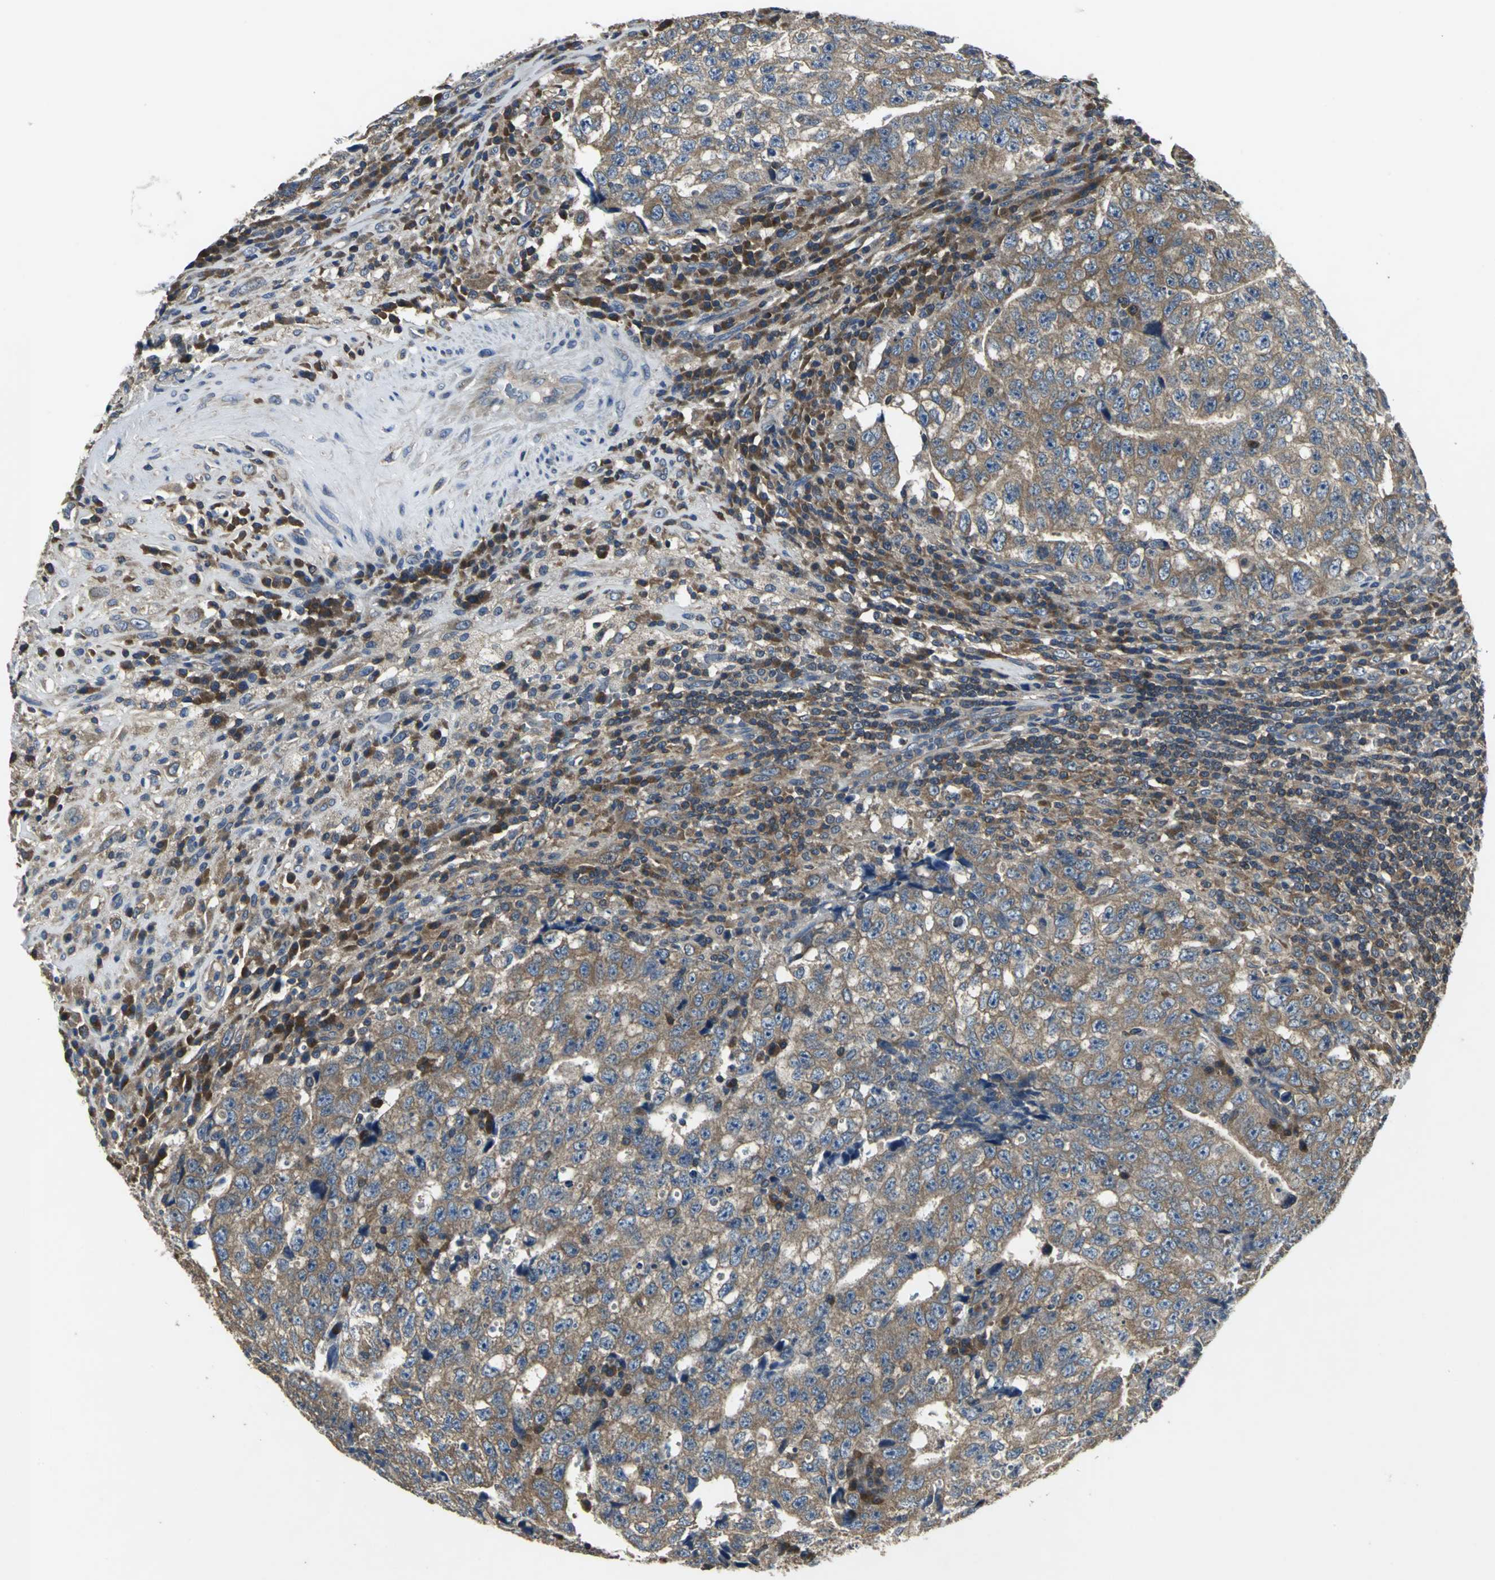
{"staining": {"intensity": "moderate", "quantity": ">75%", "location": "cytoplasmic/membranous"}, "tissue": "testis cancer", "cell_type": "Tumor cells", "image_type": "cancer", "snomed": [{"axis": "morphology", "description": "Necrosis, NOS"}, {"axis": "morphology", "description": "Carcinoma, Embryonal, NOS"}, {"axis": "topography", "description": "Testis"}], "caption": "High-magnification brightfield microscopy of testis cancer (embryonal carcinoma) stained with DAB (3,3'-diaminobenzidine) (brown) and counterstained with hematoxylin (blue). tumor cells exhibit moderate cytoplasmic/membranous positivity is identified in about>75% of cells.", "gene": "IRF3", "patient": {"sex": "male", "age": 19}}